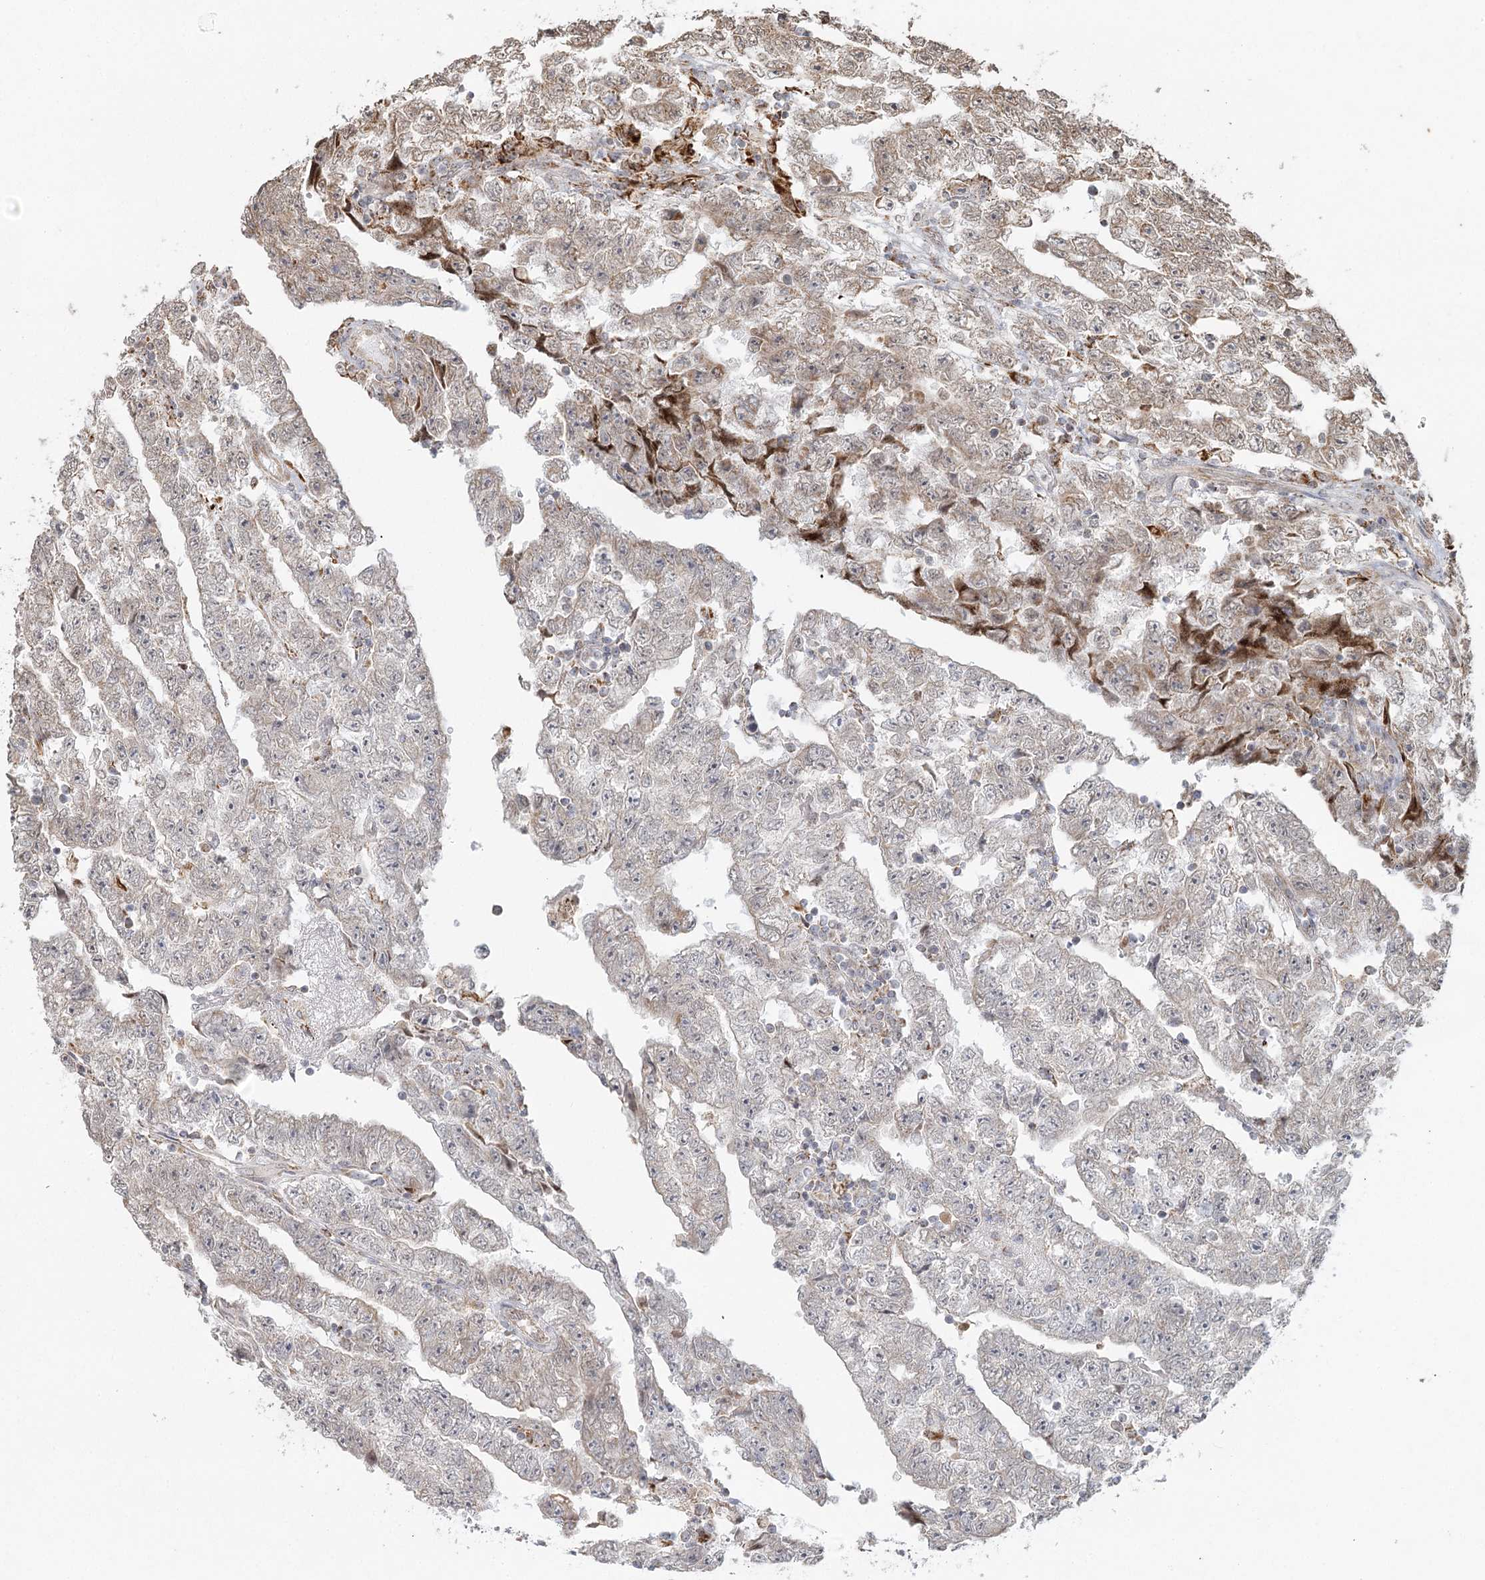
{"staining": {"intensity": "weak", "quantity": "<25%", "location": "cytoplasmic/membranous"}, "tissue": "testis cancer", "cell_type": "Tumor cells", "image_type": "cancer", "snomed": [{"axis": "morphology", "description": "Carcinoma, Embryonal, NOS"}, {"axis": "topography", "description": "Testis"}], "caption": "High magnification brightfield microscopy of embryonal carcinoma (testis) stained with DAB (3,3'-diaminobenzidine) (brown) and counterstained with hematoxylin (blue): tumor cells show no significant positivity. (DAB (3,3'-diaminobenzidine) immunohistochemistry visualized using brightfield microscopy, high magnification).", "gene": "LACTB", "patient": {"sex": "male", "age": 25}}